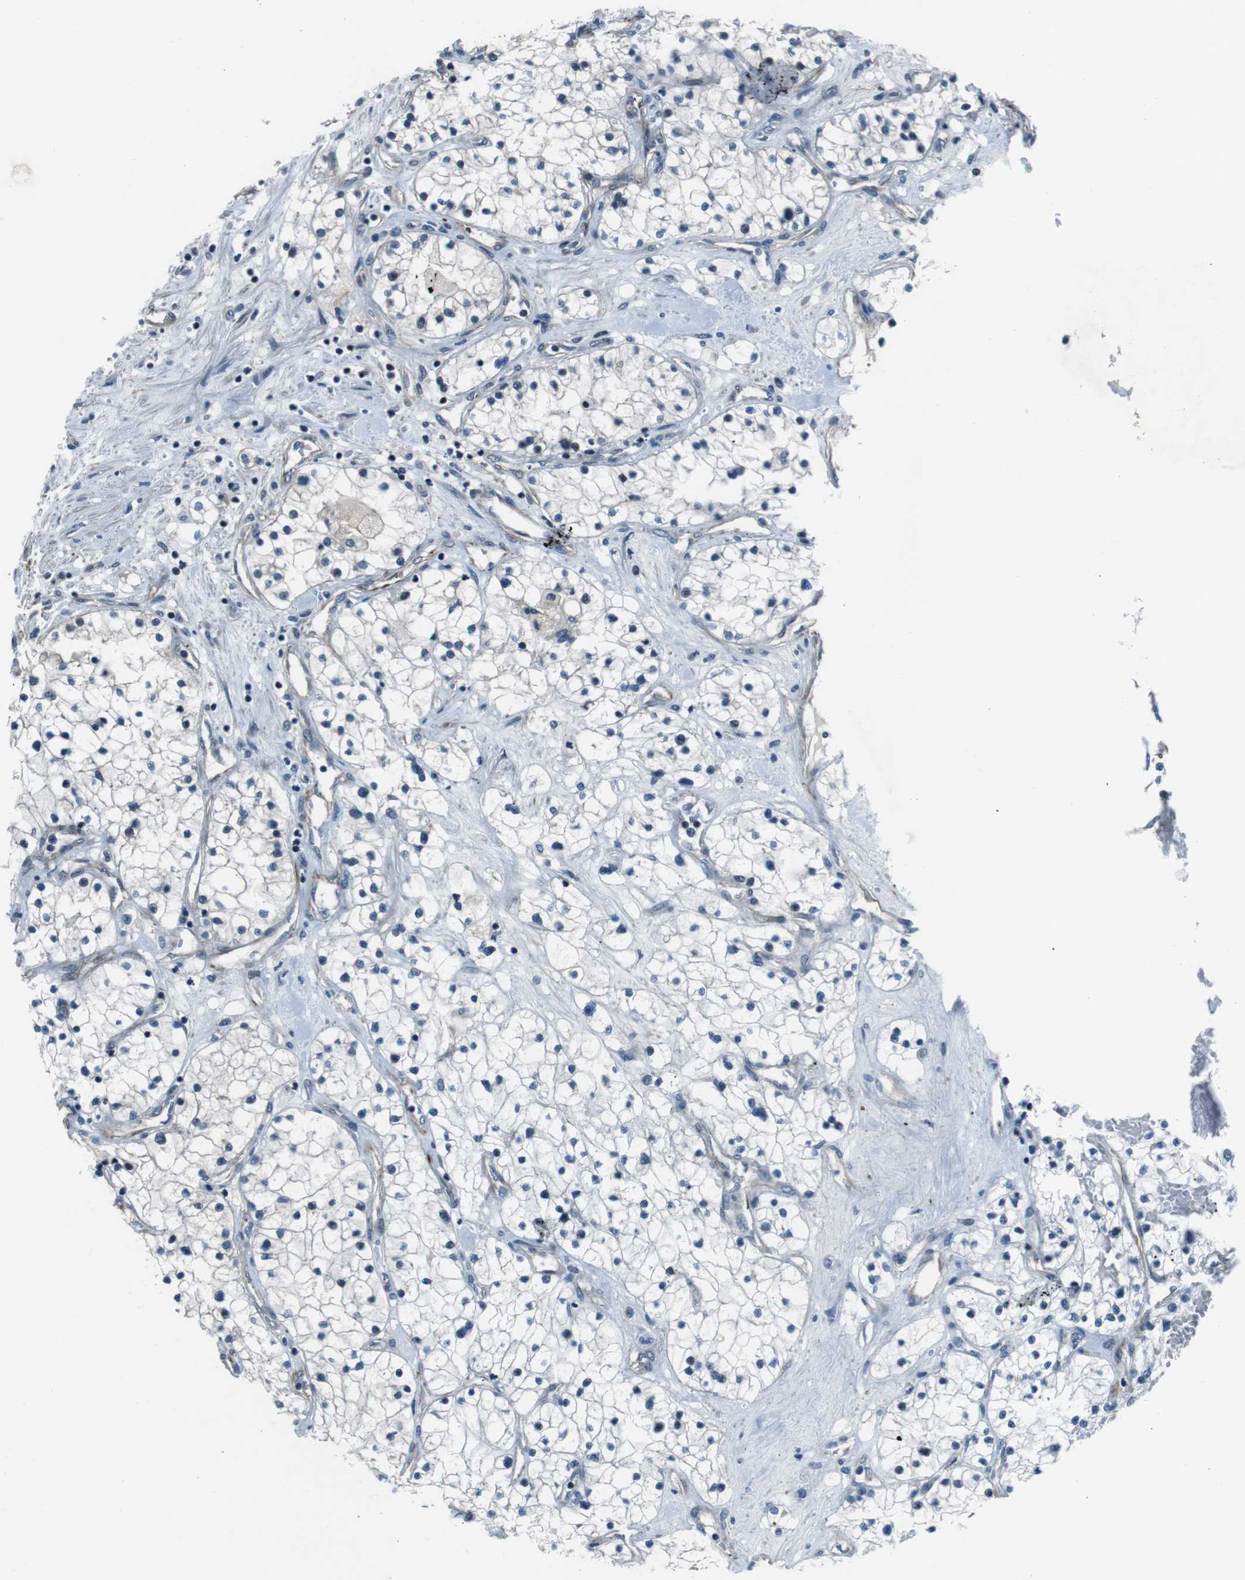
{"staining": {"intensity": "negative", "quantity": "none", "location": "none"}, "tissue": "renal cancer", "cell_type": "Tumor cells", "image_type": "cancer", "snomed": [{"axis": "morphology", "description": "Adenocarcinoma, NOS"}, {"axis": "topography", "description": "Kidney"}], "caption": "Tumor cells are negative for brown protein staining in renal cancer (adenocarcinoma). (DAB immunohistochemistry (IHC) with hematoxylin counter stain).", "gene": "LRRC49", "patient": {"sex": "male", "age": 68}}